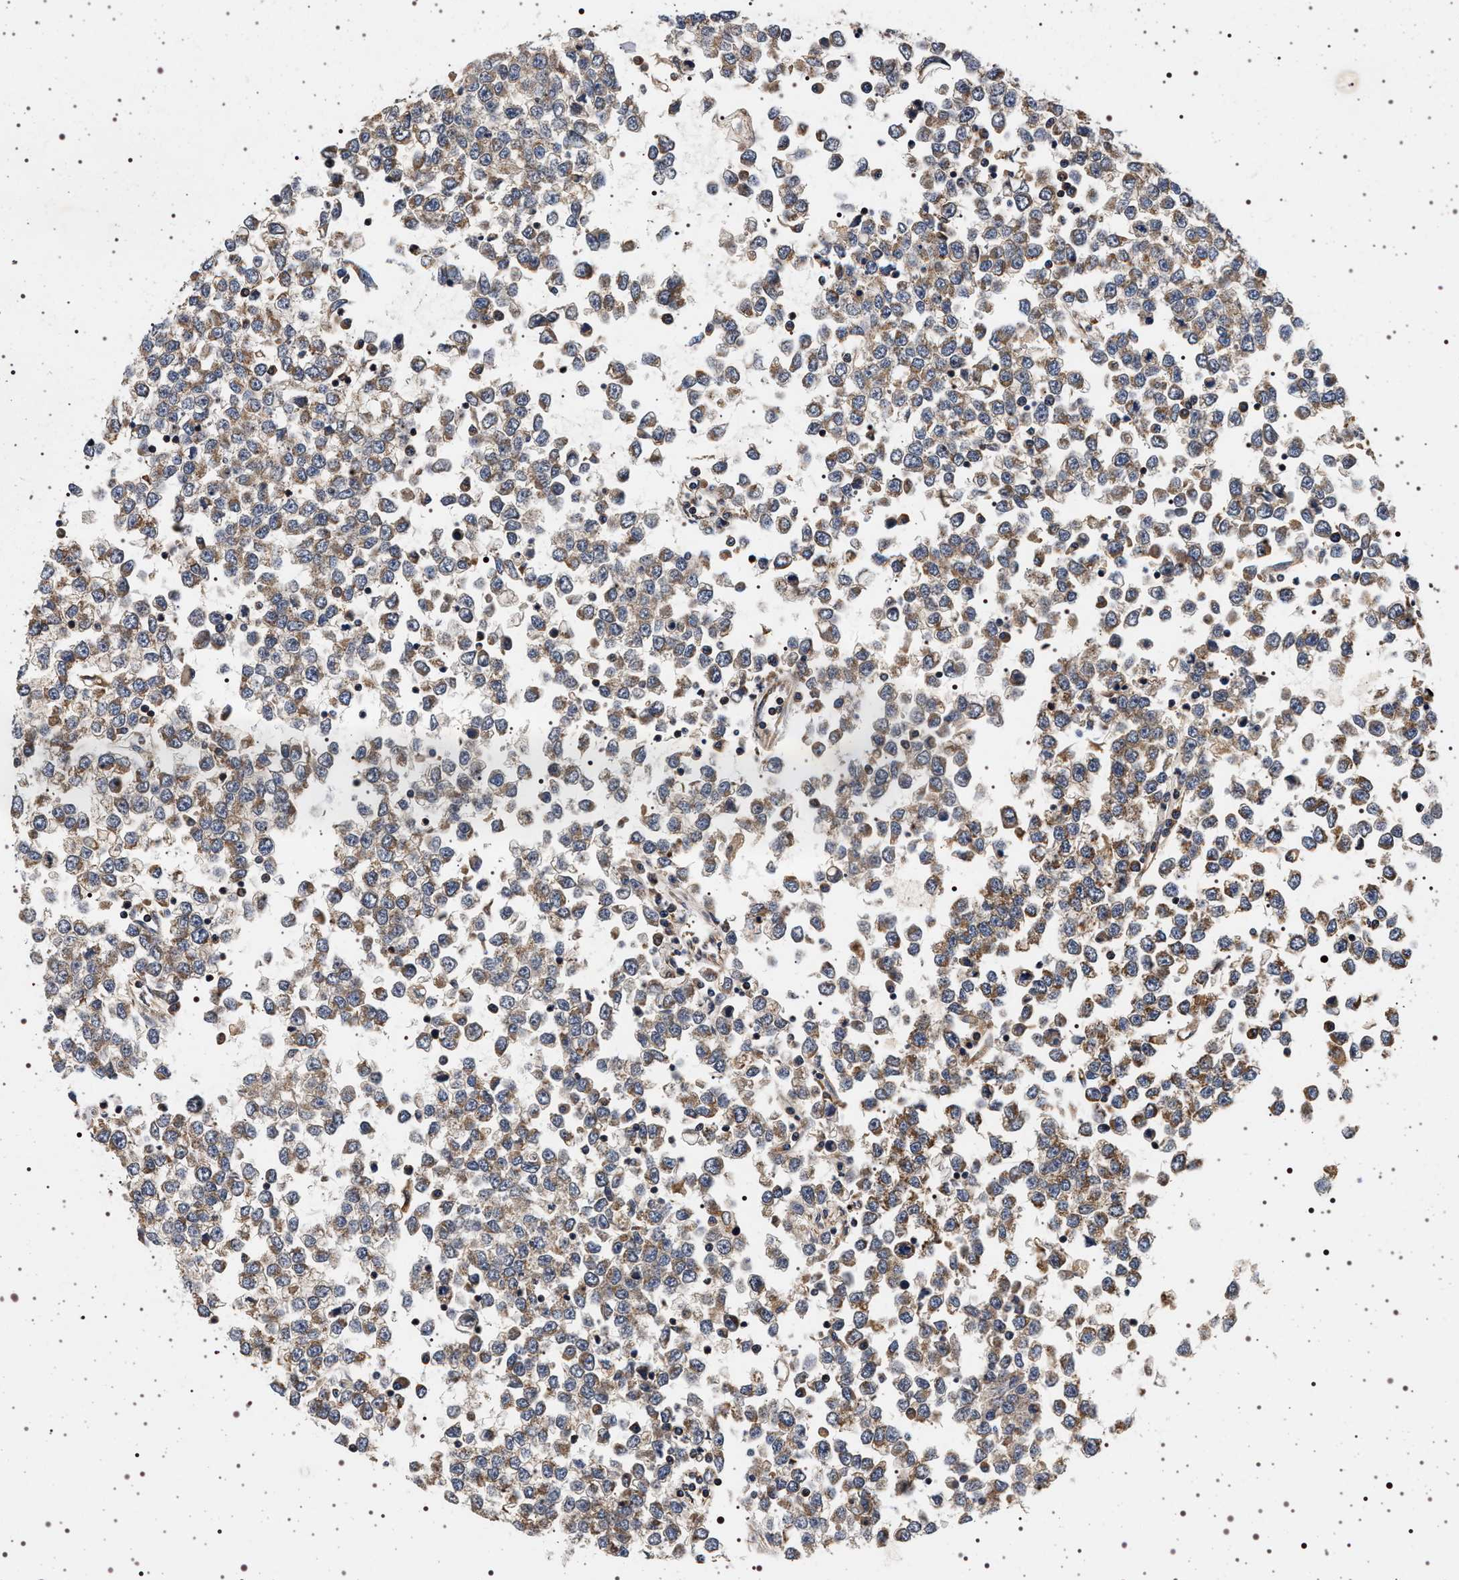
{"staining": {"intensity": "weak", "quantity": ">75%", "location": "cytoplasmic/membranous"}, "tissue": "testis cancer", "cell_type": "Tumor cells", "image_type": "cancer", "snomed": [{"axis": "morphology", "description": "Seminoma, NOS"}, {"axis": "topography", "description": "Testis"}], "caption": "Immunohistochemistry (IHC) staining of testis seminoma, which displays low levels of weak cytoplasmic/membranous staining in approximately >75% of tumor cells indicating weak cytoplasmic/membranous protein expression. The staining was performed using DAB (brown) for protein detection and nuclei were counterstained in hematoxylin (blue).", "gene": "DCBLD2", "patient": {"sex": "male", "age": 65}}